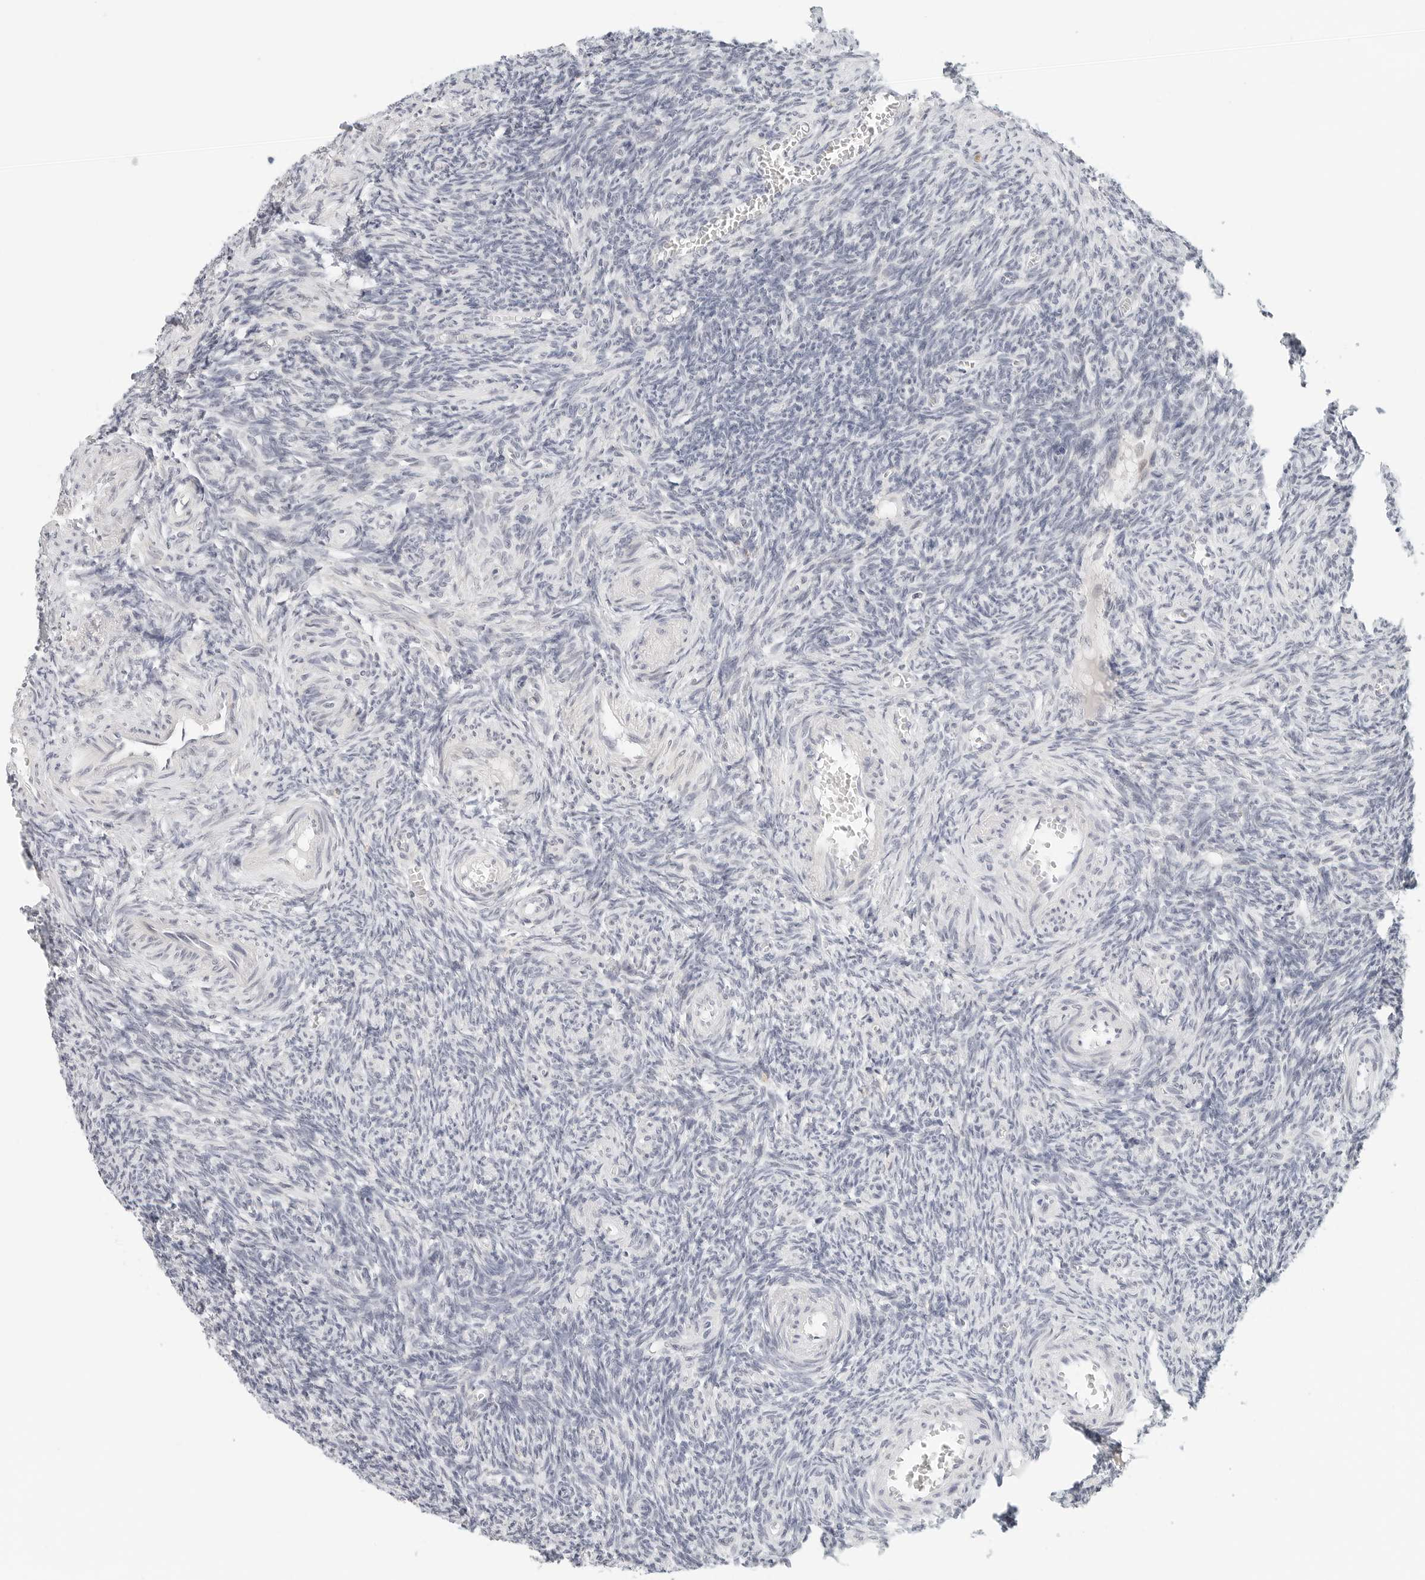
{"staining": {"intensity": "negative", "quantity": "none", "location": "none"}, "tissue": "ovary", "cell_type": "Ovarian stroma cells", "image_type": "normal", "snomed": [{"axis": "morphology", "description": "Normal tissue, NOS"}, {"axis": "topography", "description": "Ovary"}], "caption": "A histopathology image of human ovary is negative for staining in ovarian stroma cells. (DAB immunohistochemistry visualized using brightfield microscopy, high magnification).", "gene": "PARP10", "patient": {"sex": "female", "age": 27}}